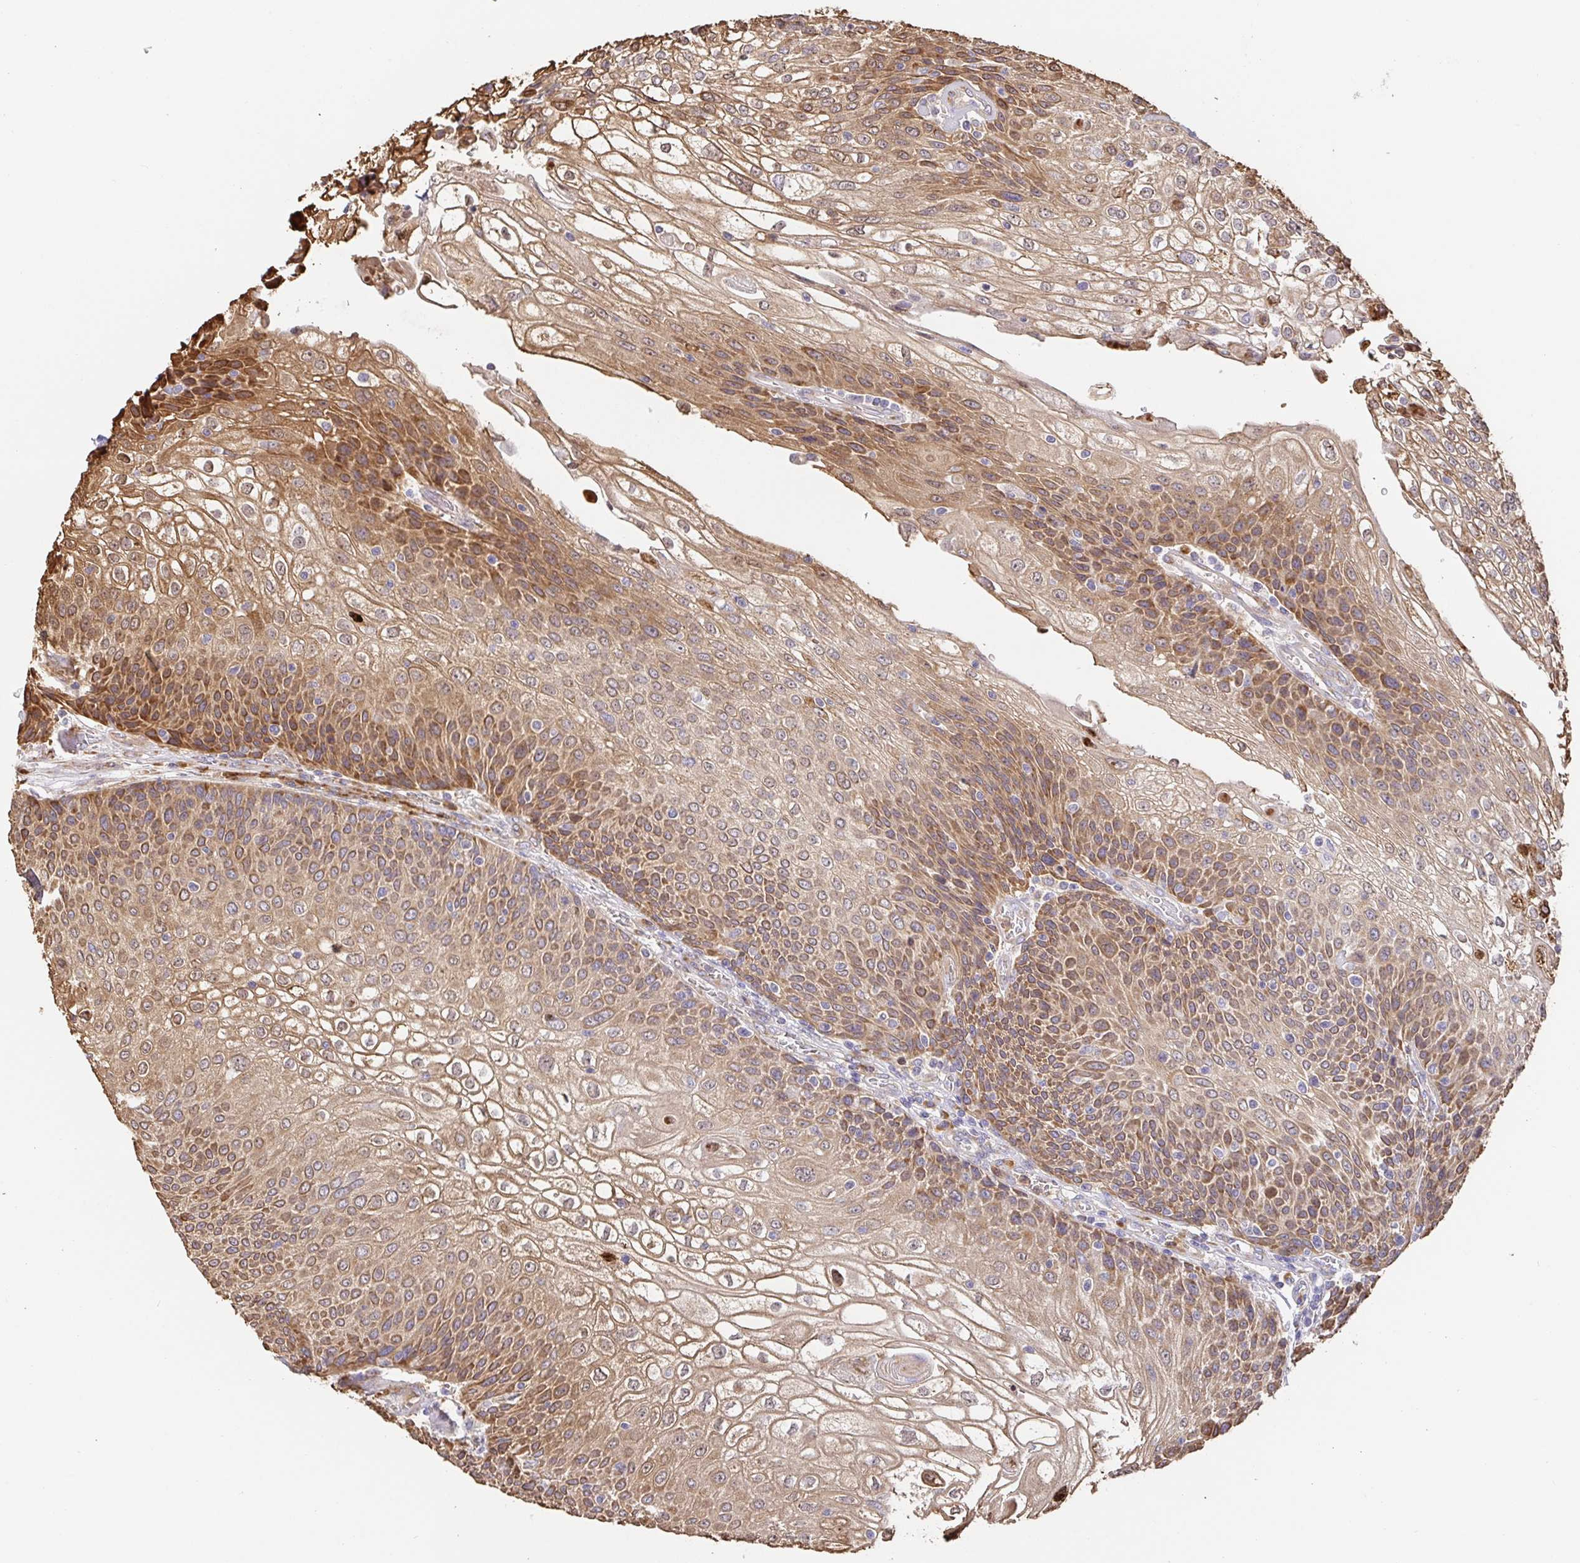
{"staining": {"intensity": "moderate", "quantity": ">75%", "location": "cytoplasmic/membranous"}, "tissue": "urothelial cancer", "cell_type": "Tumor cells", "image_type": "cancer", "snomed": [{"axis": "morphology", "description": "Urothelial carcinoma, High grade"}, {"axis": "topography", "description": "Urinary bladder"}], "caption": "Human urothelial carcinoma (high-grade) stained for a protein (brown) exhibits moderate cytoplasmic/membranous positive staining in approximately >75% of tumor cells.", "gene": "PDPK1", "patient": {"sex": "female", "age": 70}}